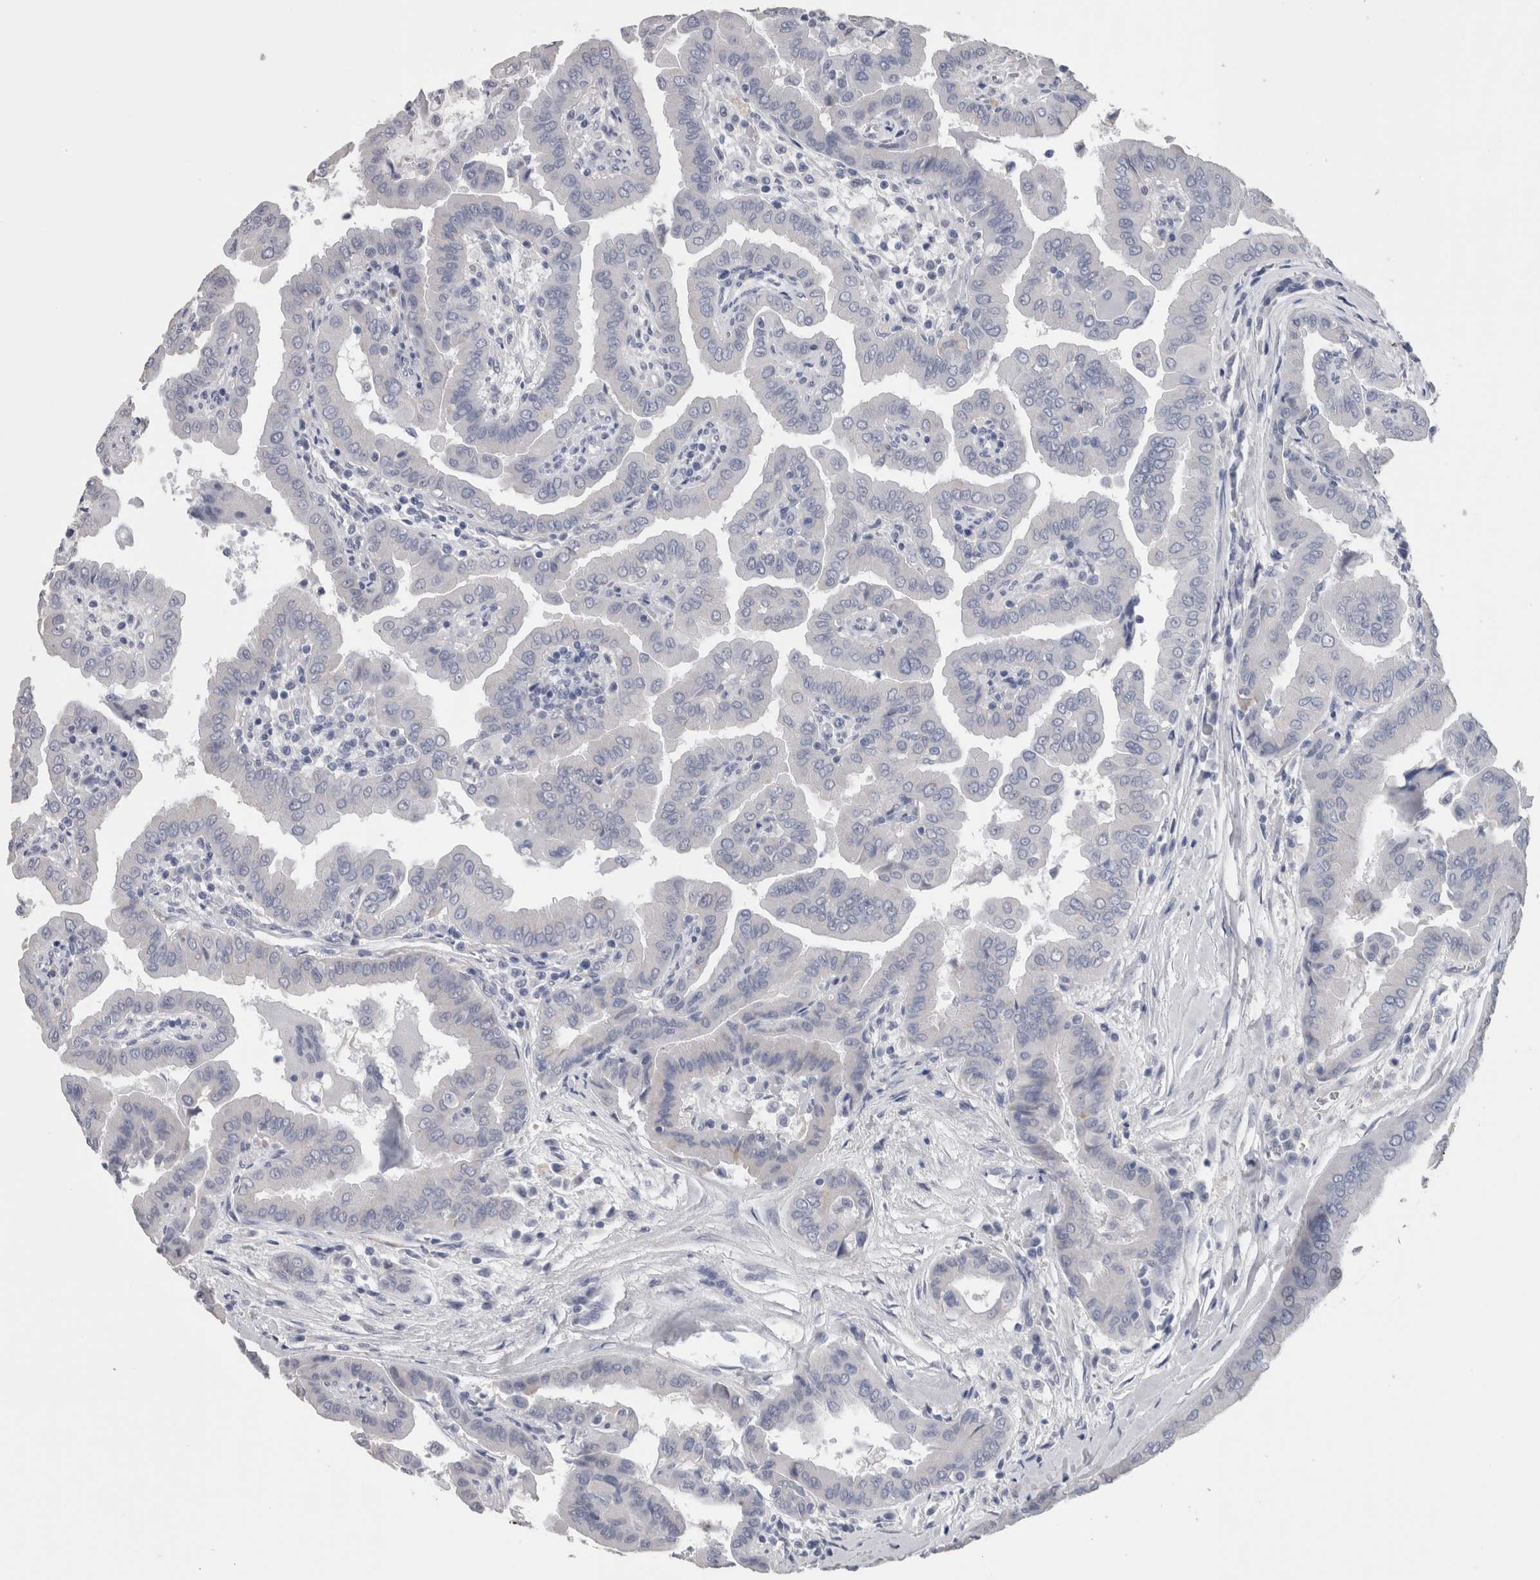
{"staining": {"intensity": "negative", "quantity": "none", "location": "none"}, "tissue": "thyroid cancer", "cell_type": "Tumor cells", "image_type": "cancer", "snomed": [{"axis": "morphology", "description": "Papillary adenocarcinoma, NOS"}, {"axis": "topography", "description": "Thyroid gland"}], "caption": "Tumor cells are negative for brown protein staining in thyroid papillary adenocarcinoma. Nuclei are stained in blue.", "gene": "CA8", "patient": {"sex": "male", "age": 33}}